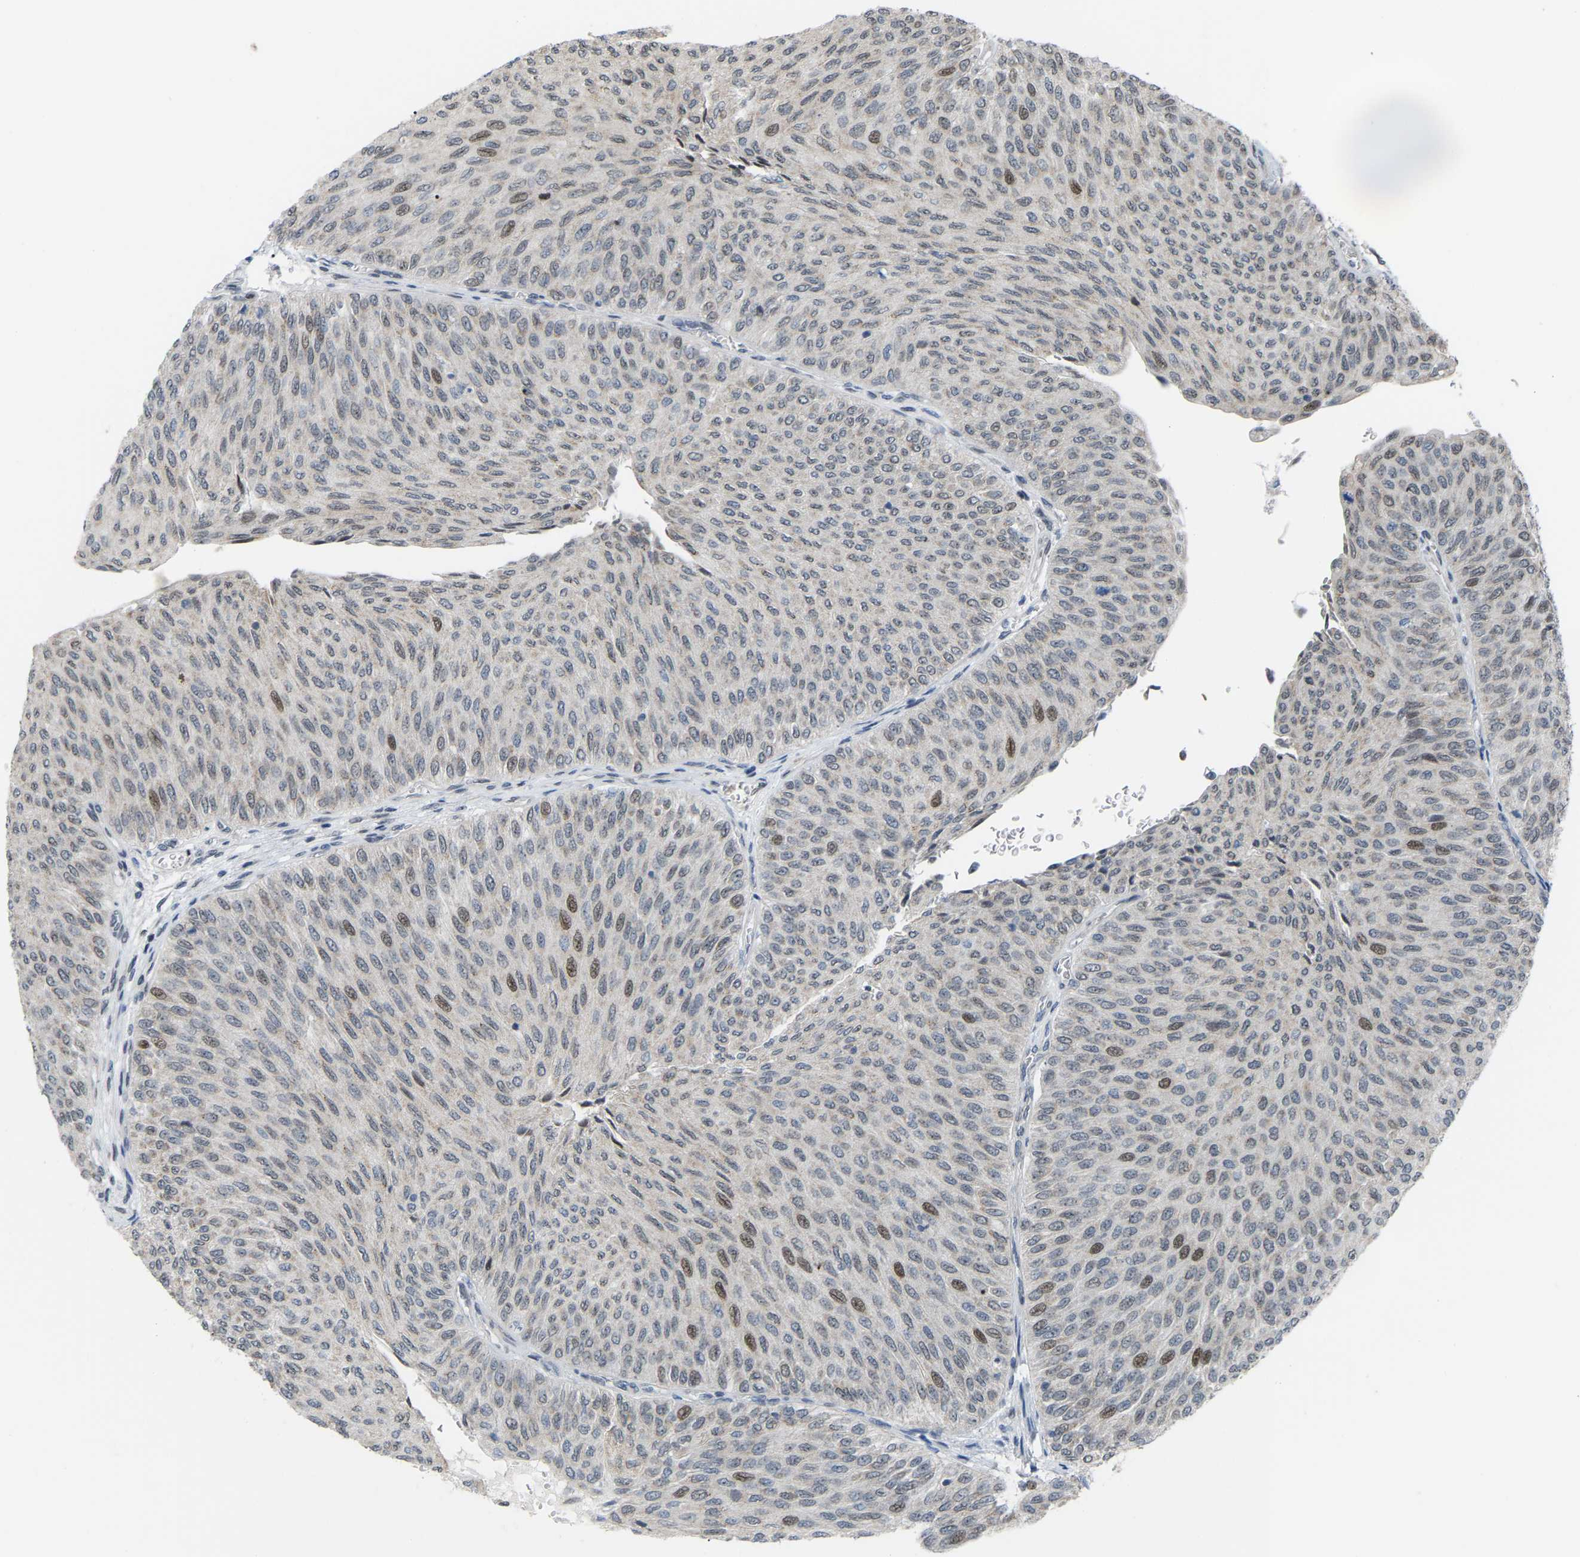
{"staining": {"intensity": "weak", "quantity": "<25%", "location": "nuclear"}, "tissue": "urothelial cancer", "cell_type": "Tumor cells", "image_type": "cancer", "snomed": [{"axis": "morphology", "description": "Urothelial carcinoma, Low grade"}, {"axis": "topography", "description": "Urinary bladder"}], "caption": "The histopathology image displays no staining of tumor cells in urothelial carcinoma (low-grade).", "gene": "CROT", "patient": {"sex": "male", "age": 78}}